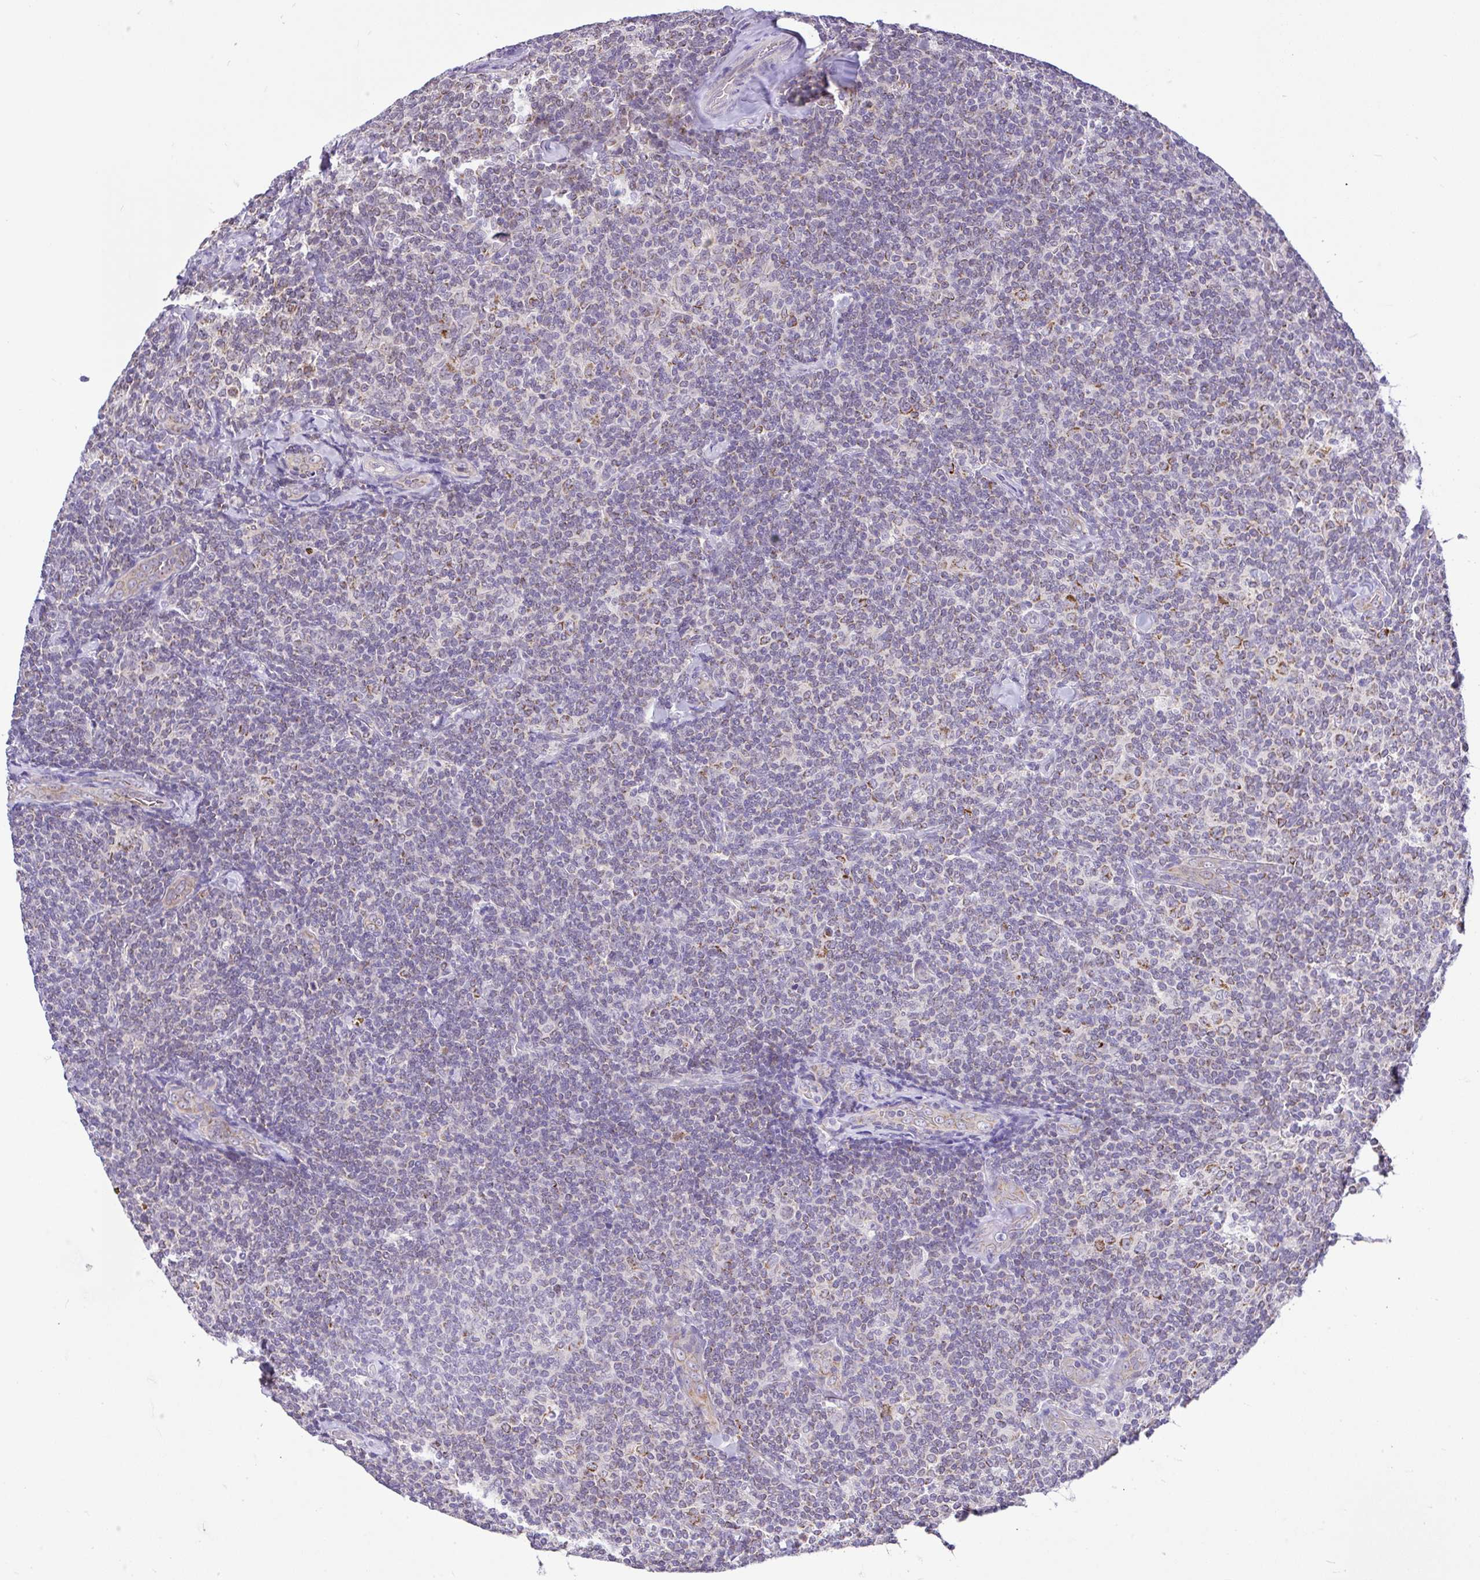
{"staining": {"intensity": "weak", "quantity": "<25%", "location": "cytoplasmic/membranous"}, "tissue": "lymphoma", "cell_type": "Tumor cells", "image_type": "cancer", "snomed": [{"axis": "morphology", "description": "Malignant lymphoma, non-Hodgkin's type, Low grade"}, {"axis": "topography", "description": "Lymph node"}], "caption": "This is a histopathology image of immunohistochemistry staining of malignant lymphoma, non-Hodgkin's type (low-grade), which shows no positivity in tumor cells. (DAB immunohistochemistry with hematoxylin counter stain).", "gene": "PYCR2", "patient": {"sex": "female", "age": 56}}